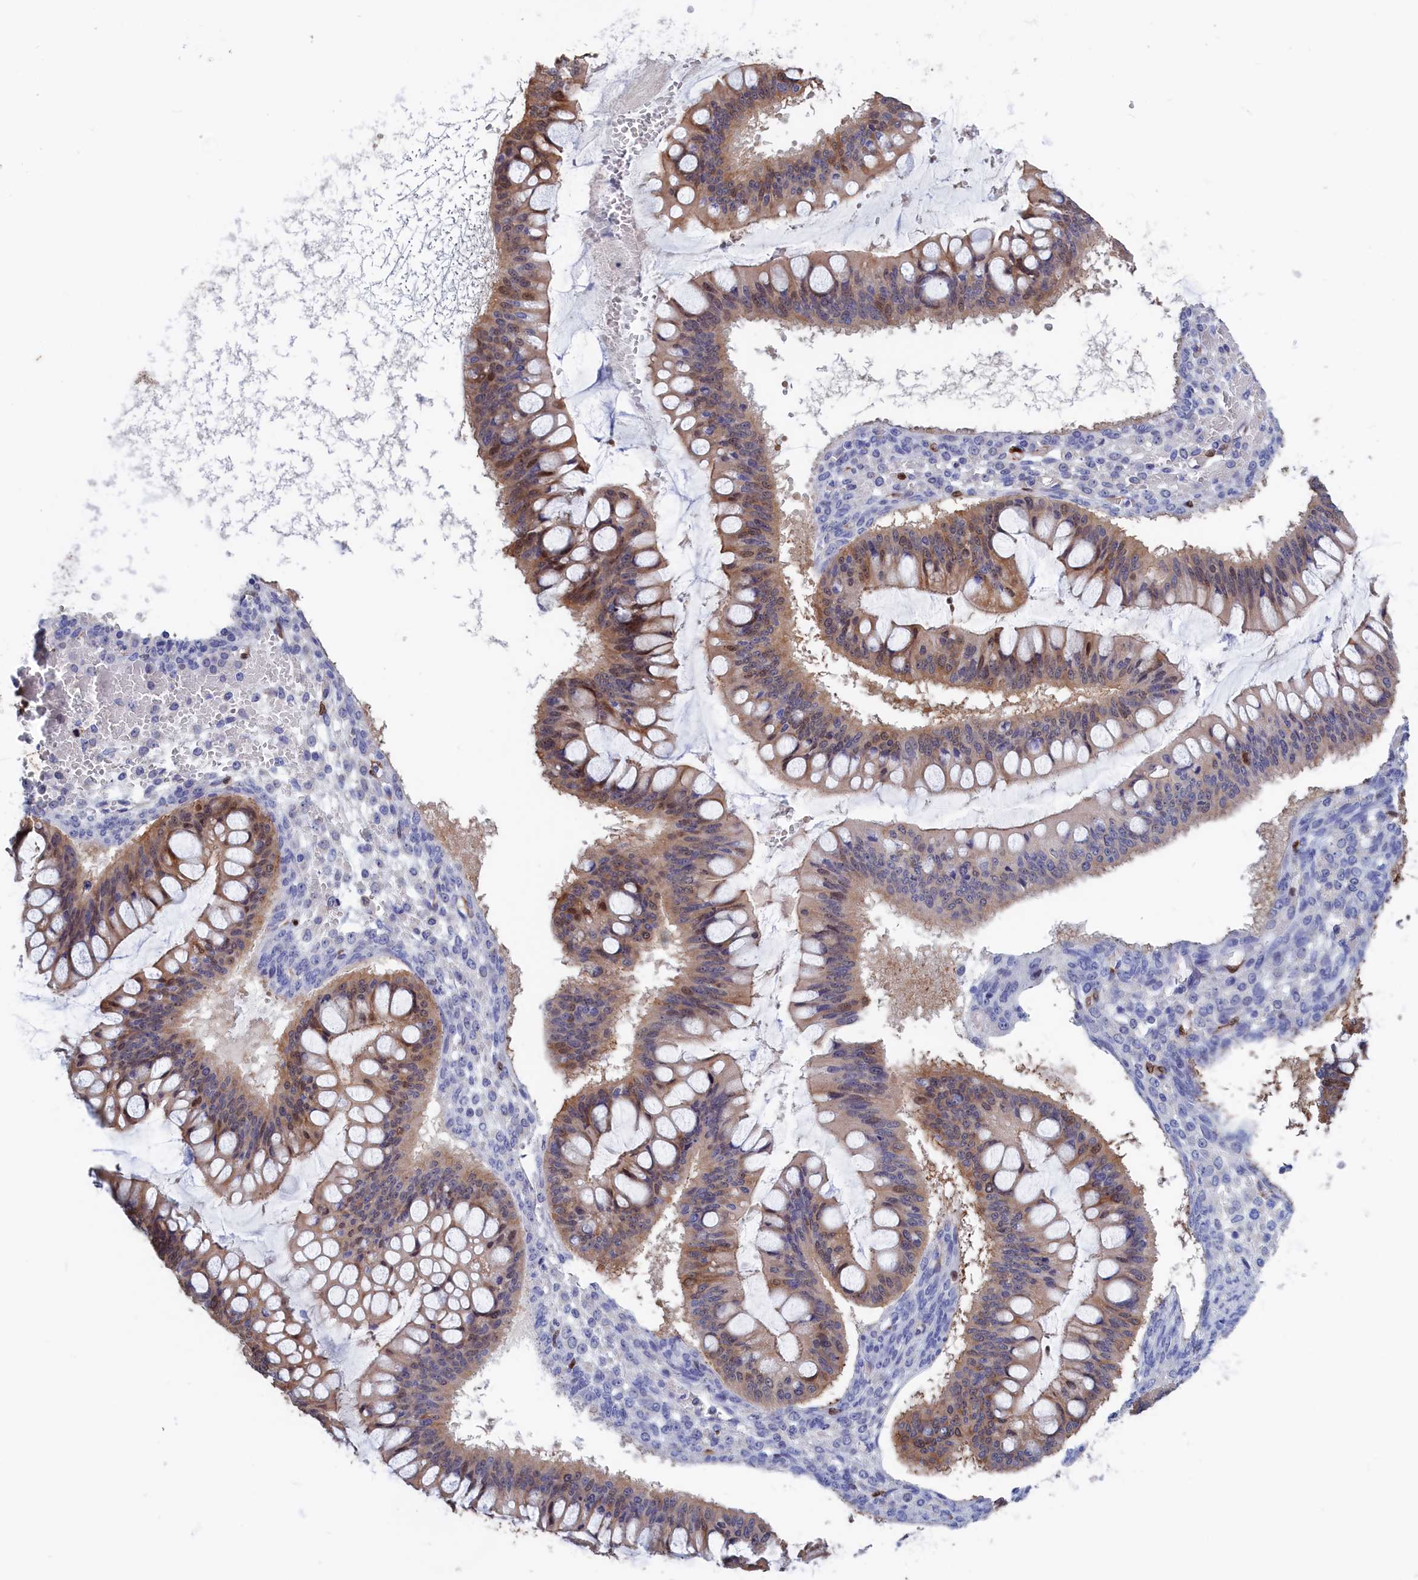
{"staining": {"intensity": "moderate", "quantity": "25%-75%", "location": "cytoplasmic/membranous,nuclear"}, "tissue": "ovarian cancer", "cell_type": "Tumor cells", "image_type": "cancer", "snomed": [{"axis": "morphology", "description": "Cystadenocarcinoma, mucinous, NOS"}, {"axis": "topography", "description": "Ovary"}], "caption": "A high-resolution histopathology image shows immunohistochemistry staining of mucinous cystadenocarcinoma (ovarian), which displays moderate cytoplasmic/membranous and nuclear expression in about 25%-75% of tumor cells.", "gene": "CRIP1", "patient": {"sex": "female", "age": 73}}